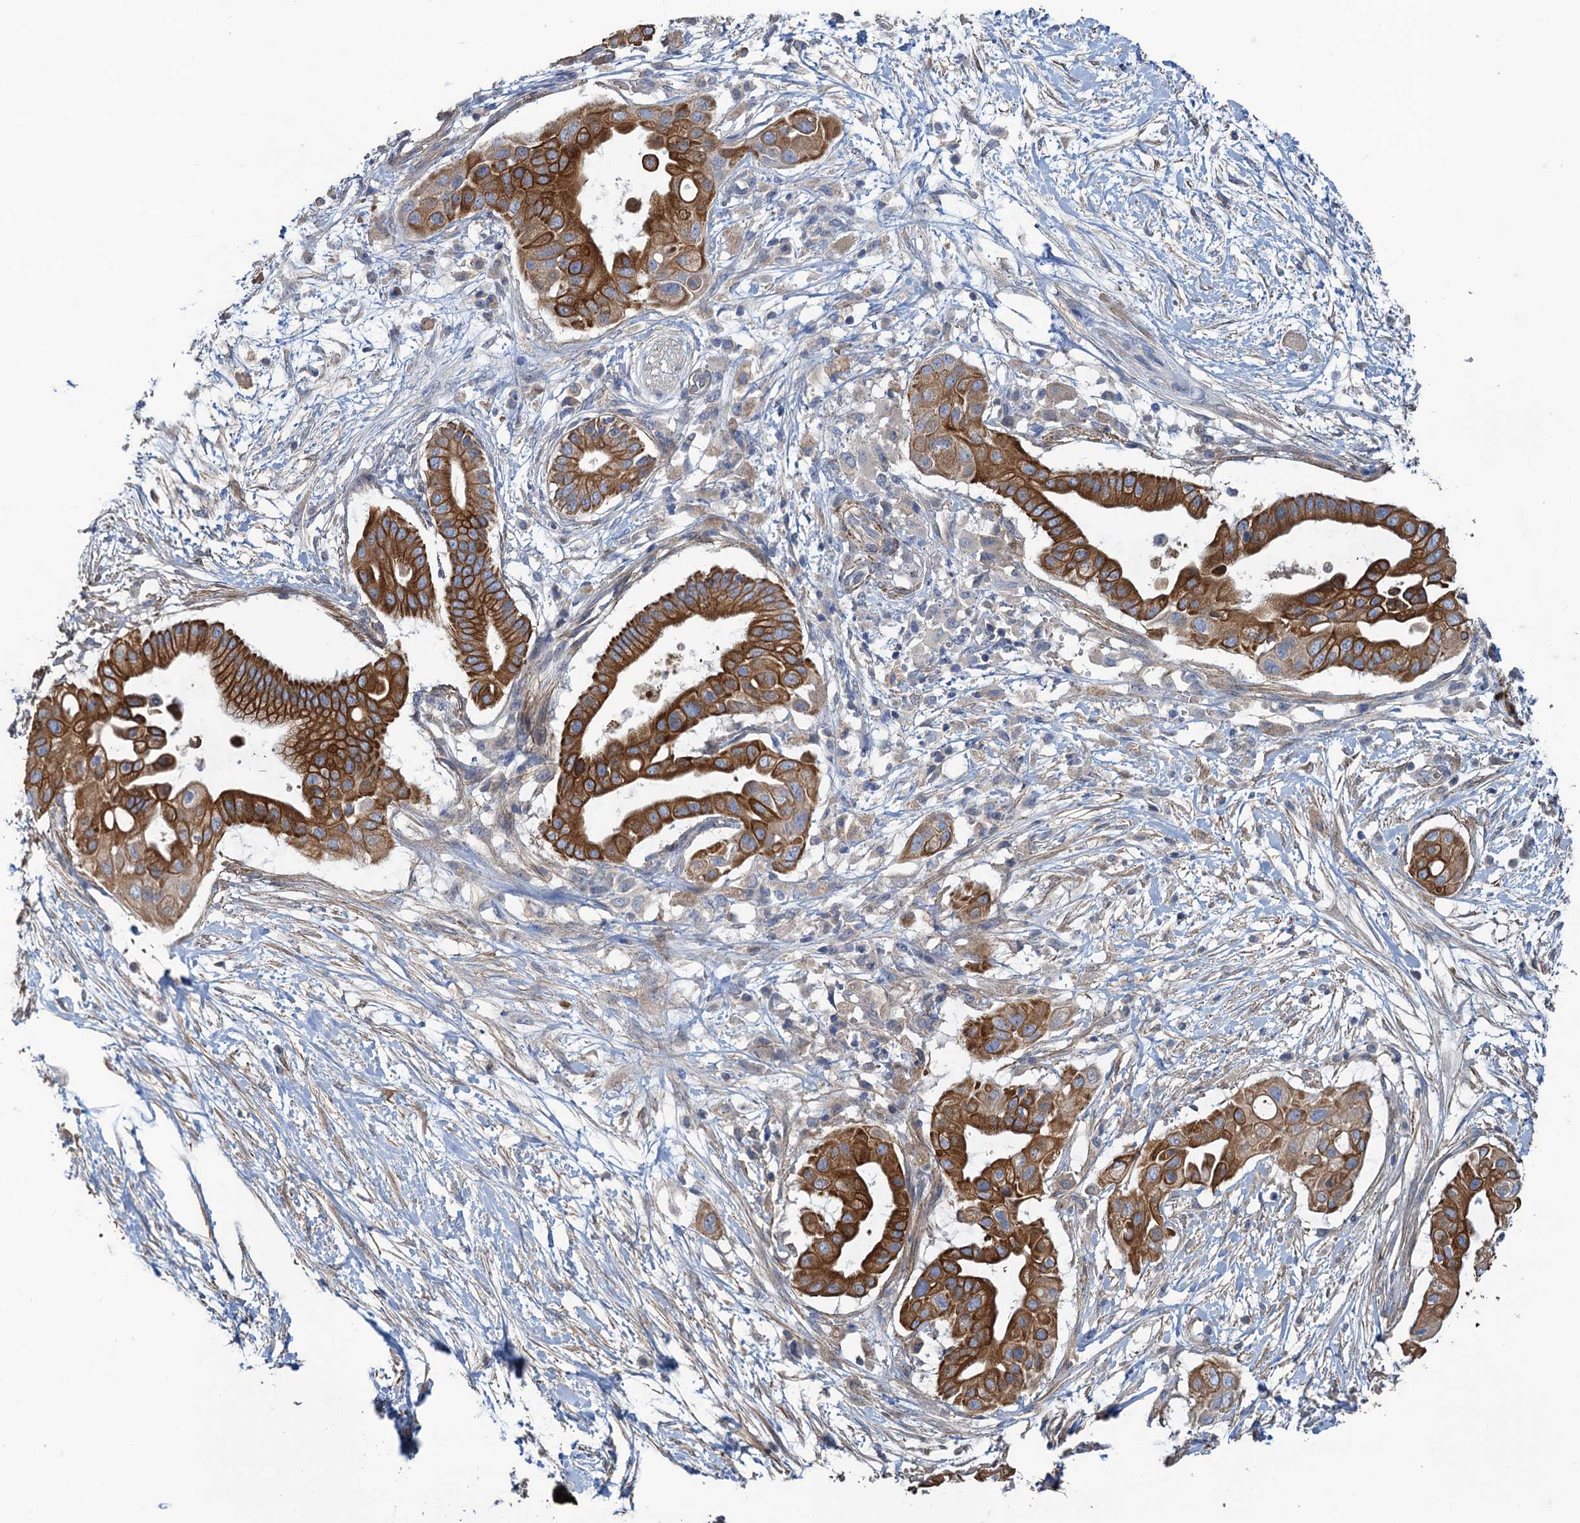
{"staining": {"intensity": "strong", "quantity": ">75%", "location": "cytoplasmic/membranous"}, "tissue": "pancreatic cancer", "cell_type": "Tumor cells", "image_type": "cancer", "snomed": [{"axis": "morphology", "description": "Adenocarcinoma, NOS"}, {"axis": "topography", "description": "Pancreas"}], "caption": "This image demonstrates immunohistochemistry staining of human adenocarcinoma (pancreatic), with high strong cytoplasmic/membranous positivity in about >75% of tumor cells.", "gene": "SMCO3", "patient": {"sex": "male", "age": 68}}